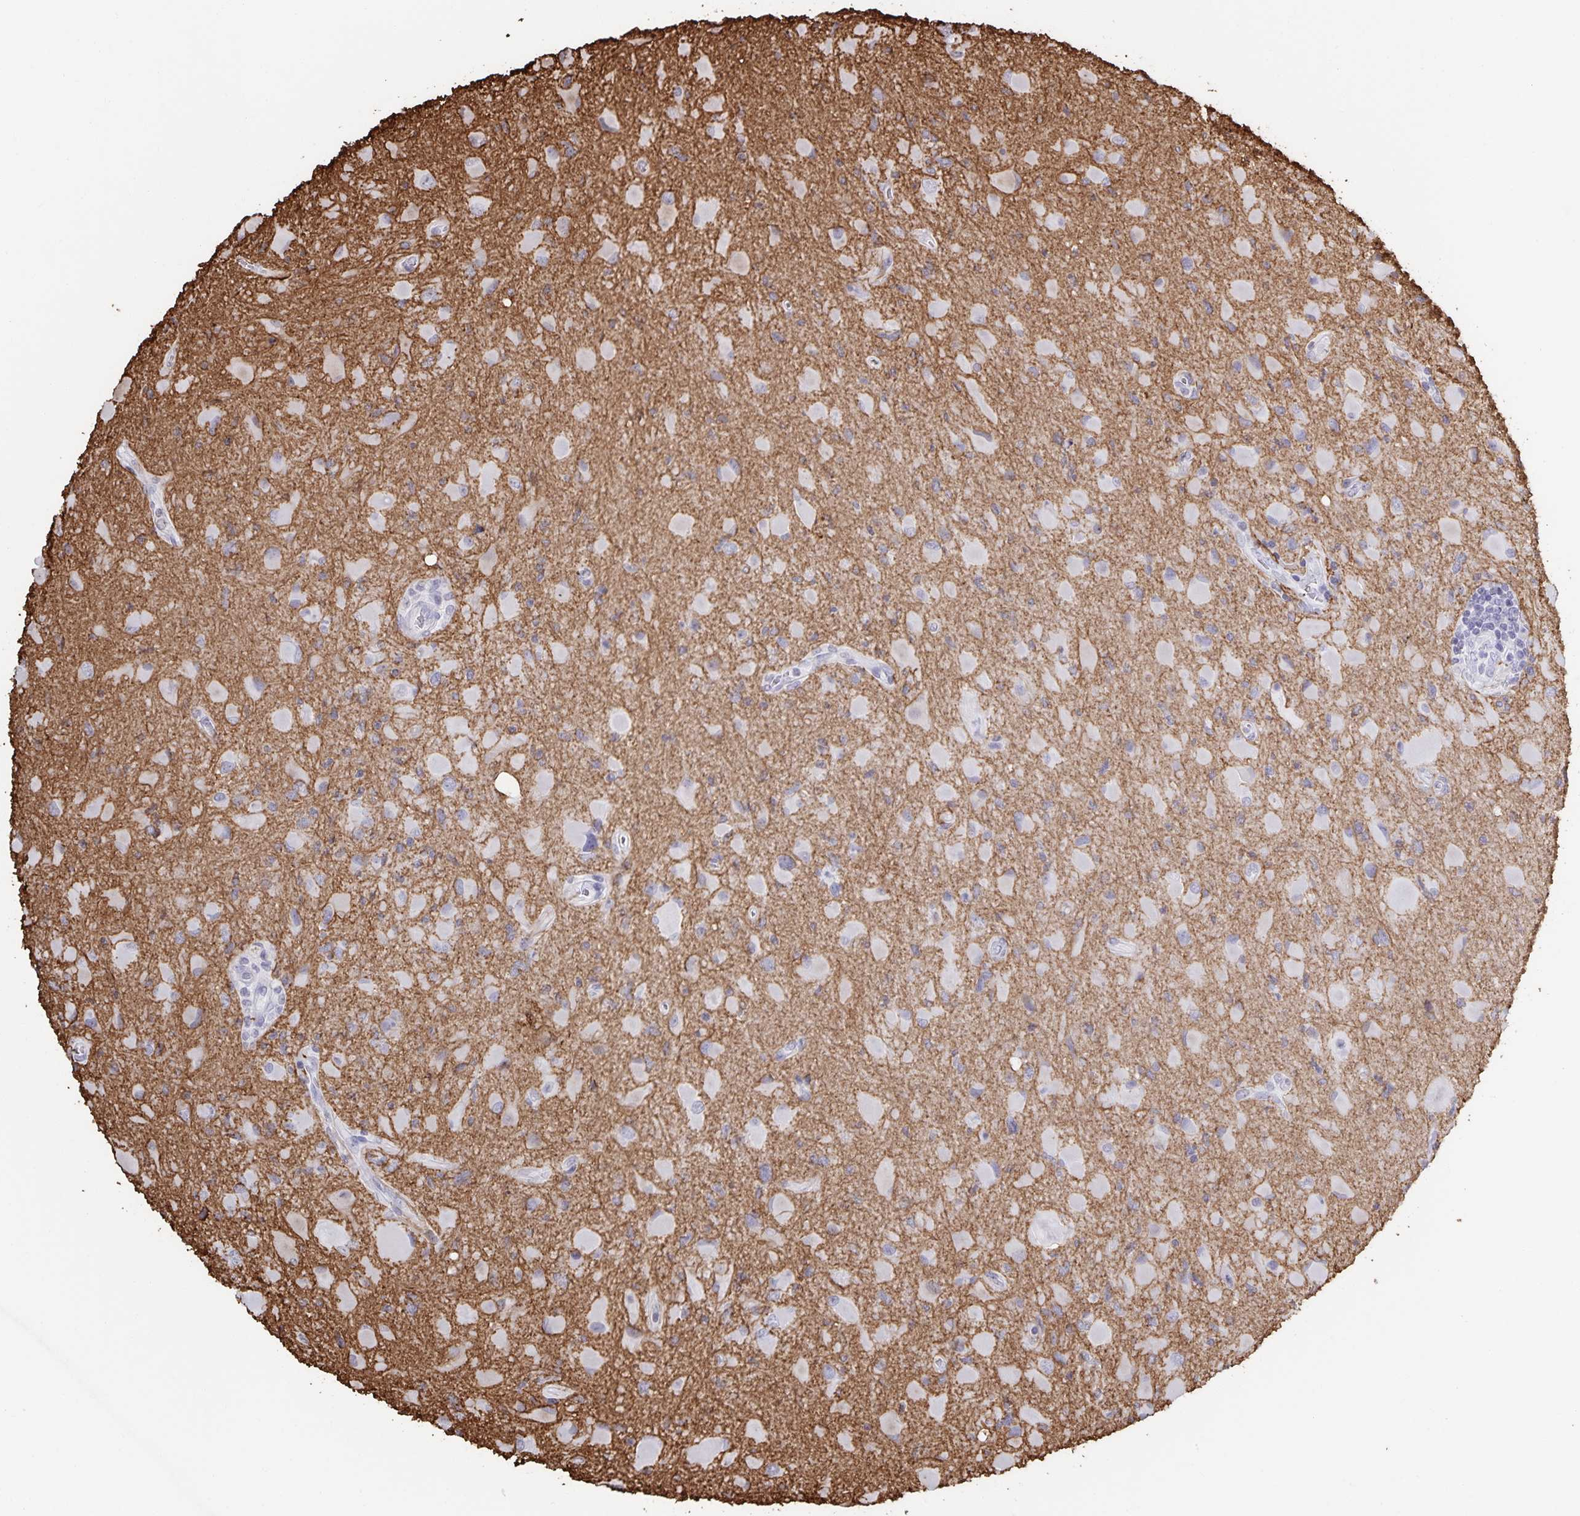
{"staining": {"intensity": "negative", "quantity": "none", "location": "none"}, "tissue": "glioma", "cell_type": "Tumor cells", "image_type": "cancer", "snomed": [{"axis": "morphology", "description": "Glioma, malignant, Low grade"}, {"axis": "topography", "description": "Brain"}], "caption": "Malignant glioma (low-grade) was stained to show a protein in brown. There is no significant staining in tumor cells.", "gene": "AQP4", "patient": {"sex": "female", "age": 32}}